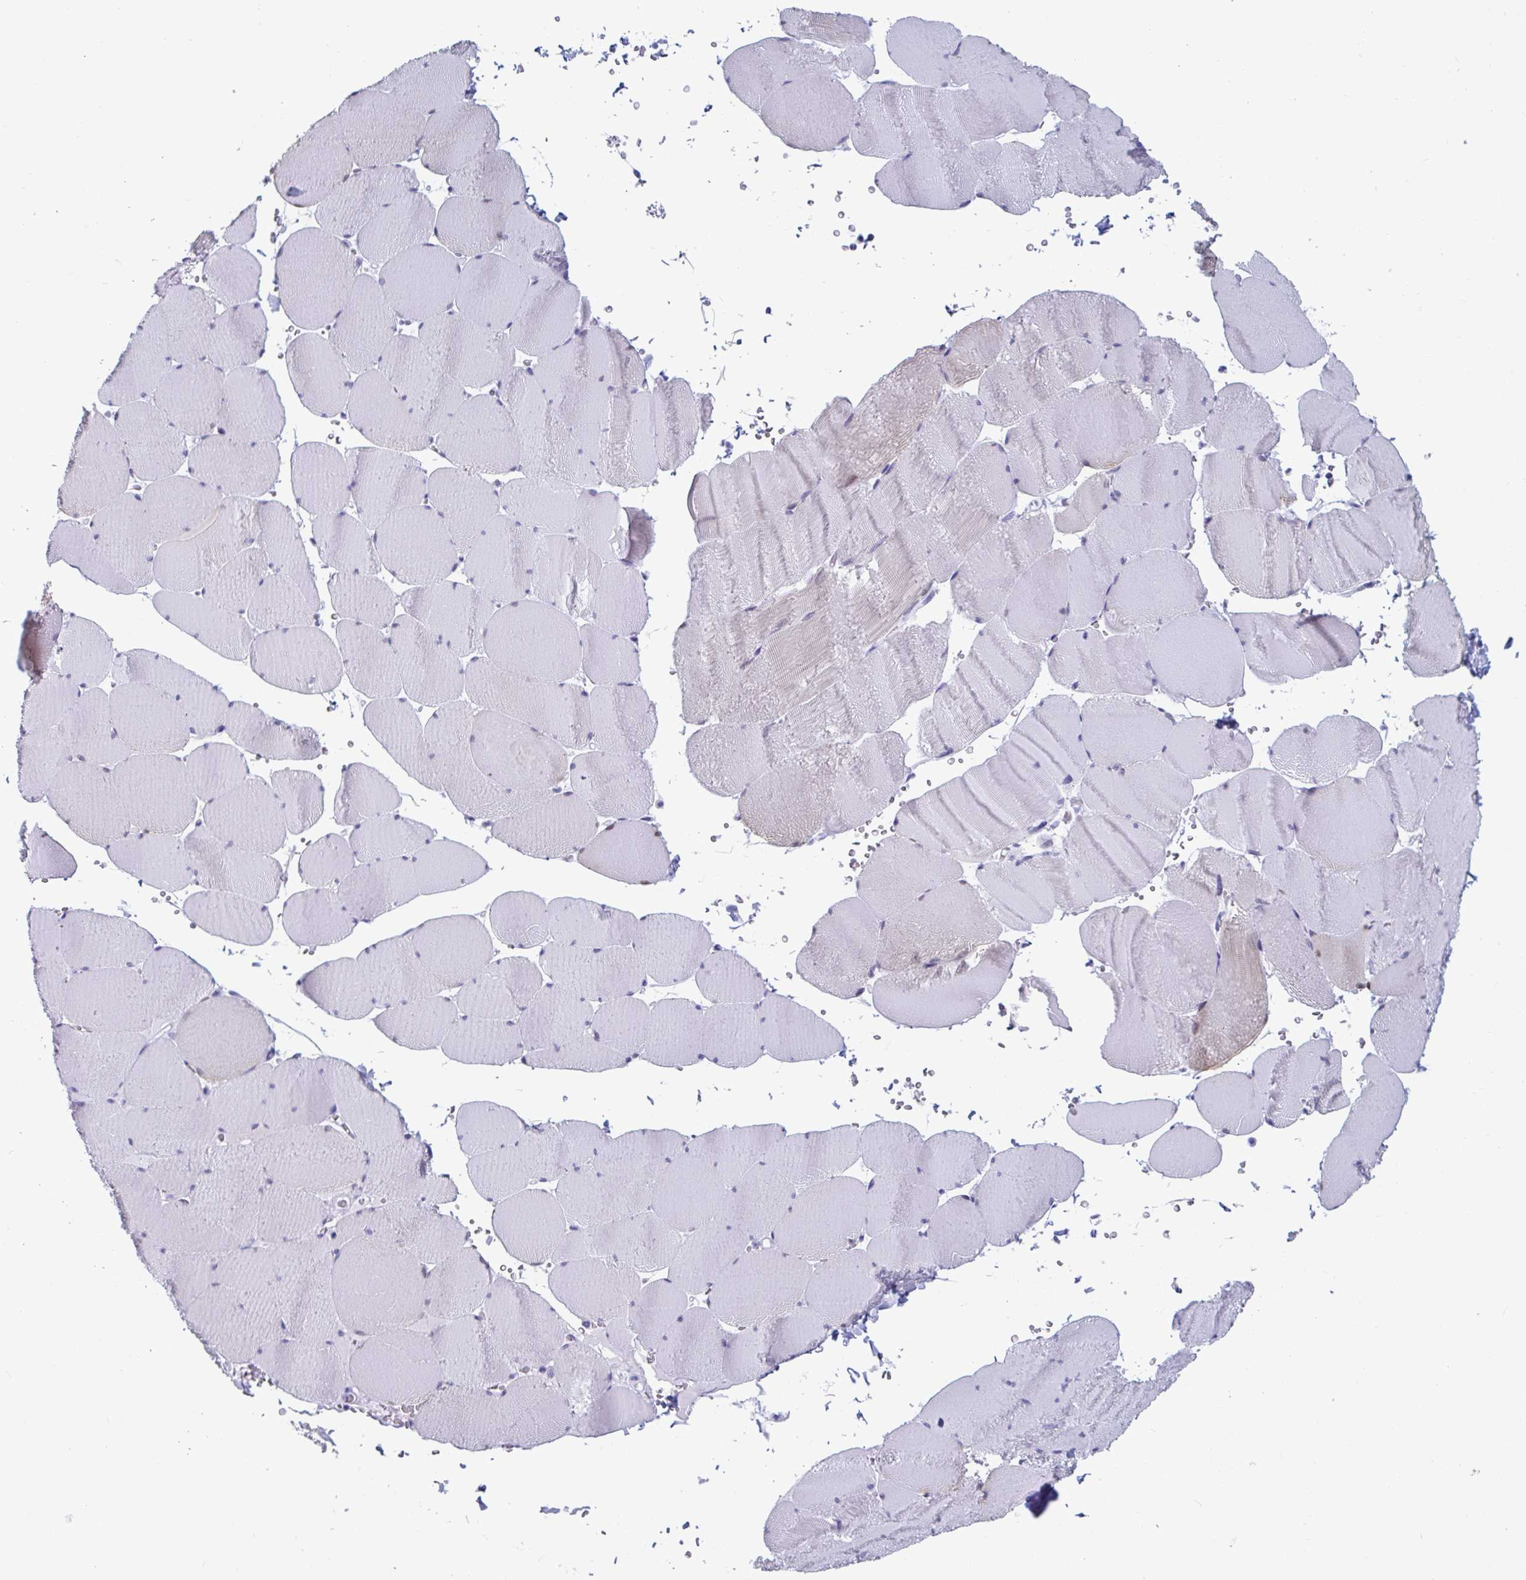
{"staining": {"intensity": "negative", "quantity": "none", "location": "none"}, "tissue": "skeletal muscle", "cell_type": "Myocytes", "image_type": "normal", "snomed": [{"axis": "morphology", "description": "Normal tissue, NOS"}, {"axis": "topography", "description": "Skeletal muscle"}, {"axis": "topography", "description": "Head-Neck"}], "caption": "Myocytes show no significant expression in benign skeletal muscle.", "gene": "GKN2", "patient": {"sex": "male", "age": 66}}